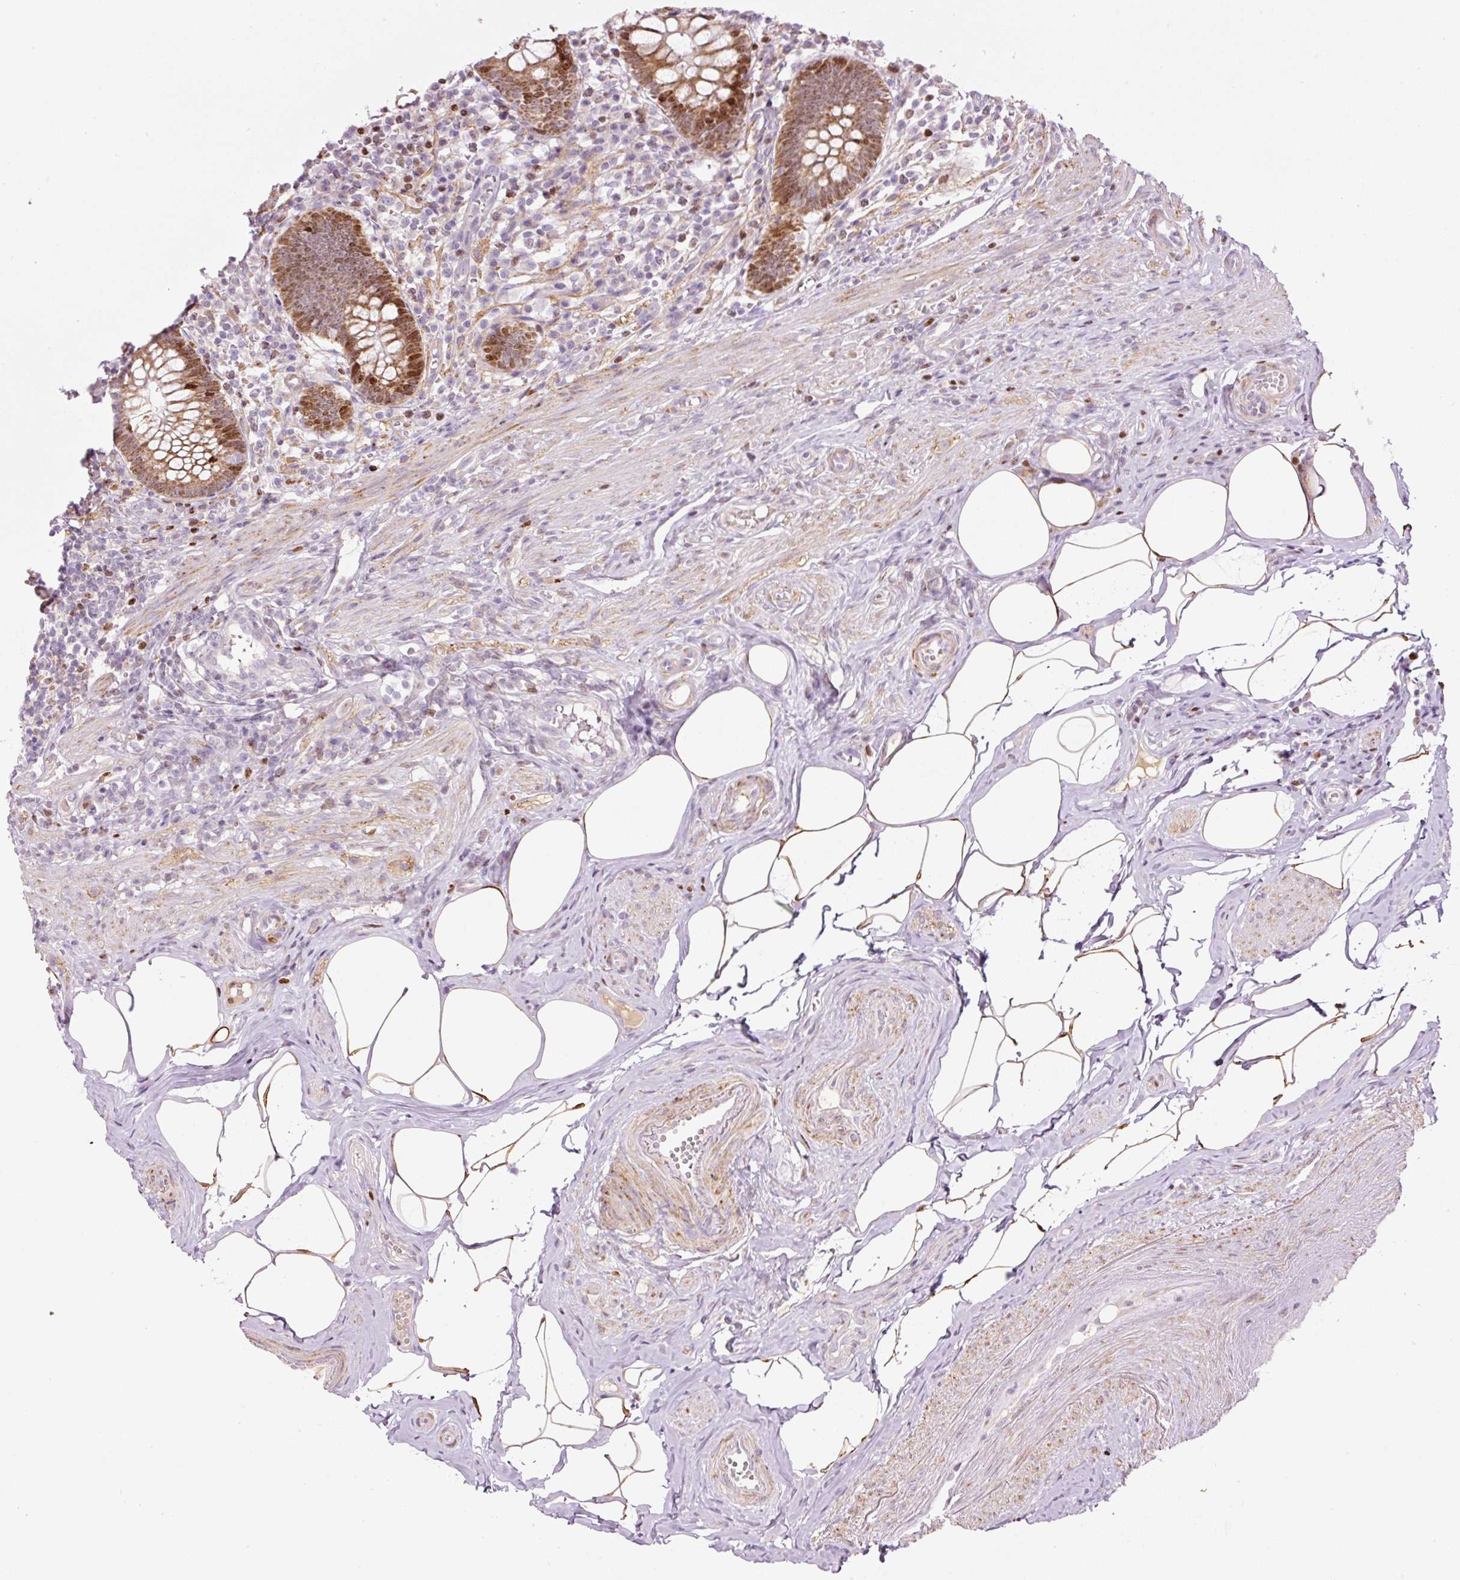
{"staining": {"intensity": "strong", "quantity": ">75%", "location": "cytoplasmic/membranous,nuclear"}, "tissue": "appendix", "cell_type": "Glandular cells", "image_type": "normal", "snomed": [{"axis": "morphology", "description": "Normal tissue, NOS"}, {"axis": "topography", "description": "Appendix"}], "caption": "Immunohistochemical staining of normal human appendix displays >75% levels of strong cytoplasmic/membranous,nuclear protein expression in about >75% of glandular cells. (DAB (3,3'-diaminobenzidine) = brown stain, brightfield microscopy at high magnification).", "gene": "TMEM8B", "patient": {"sex": "female", "age": 56}}